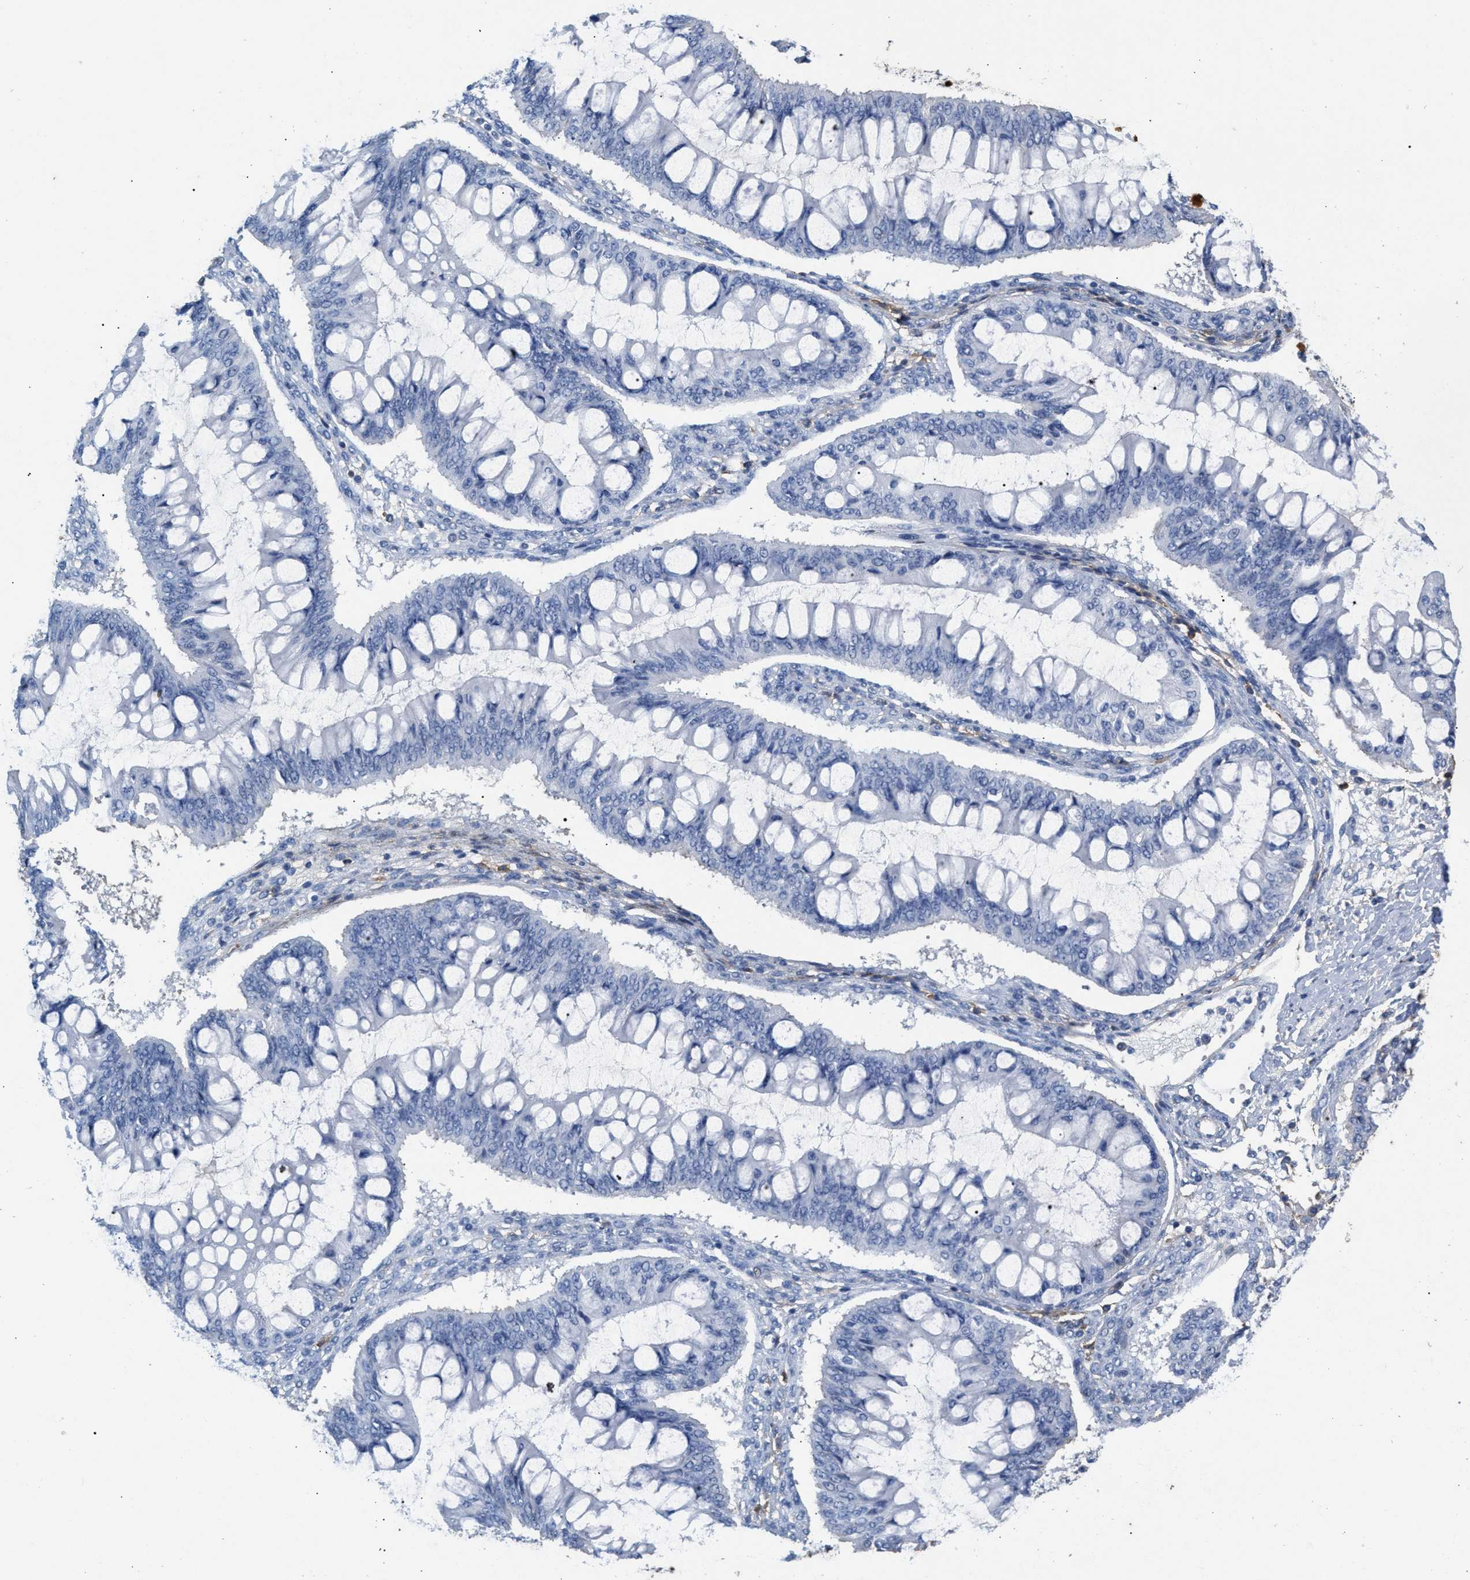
{"staining": {"intensity": "negative", "quantity": "none", "location": "none"}, "tissue": "ovarian cancer", "cell_type": "Tumor cells", "image_type": "cancer", "snomed": [{"axis": "morphology", "description": "Cystadenocarcinoma, mucinous, NOS"}, {"axis": "topography", "description": "Ovary"}], "caption": "An immunohistochemistry micrograph of ovarian cancer (mucinous cystadenocarcinoma) is shown. There is no staining in tumor cells of ovarian cancer (mucinous cystadenocarcinoma).", "gene": "APOH", "patient": {"sex": "female", "age": 73}}